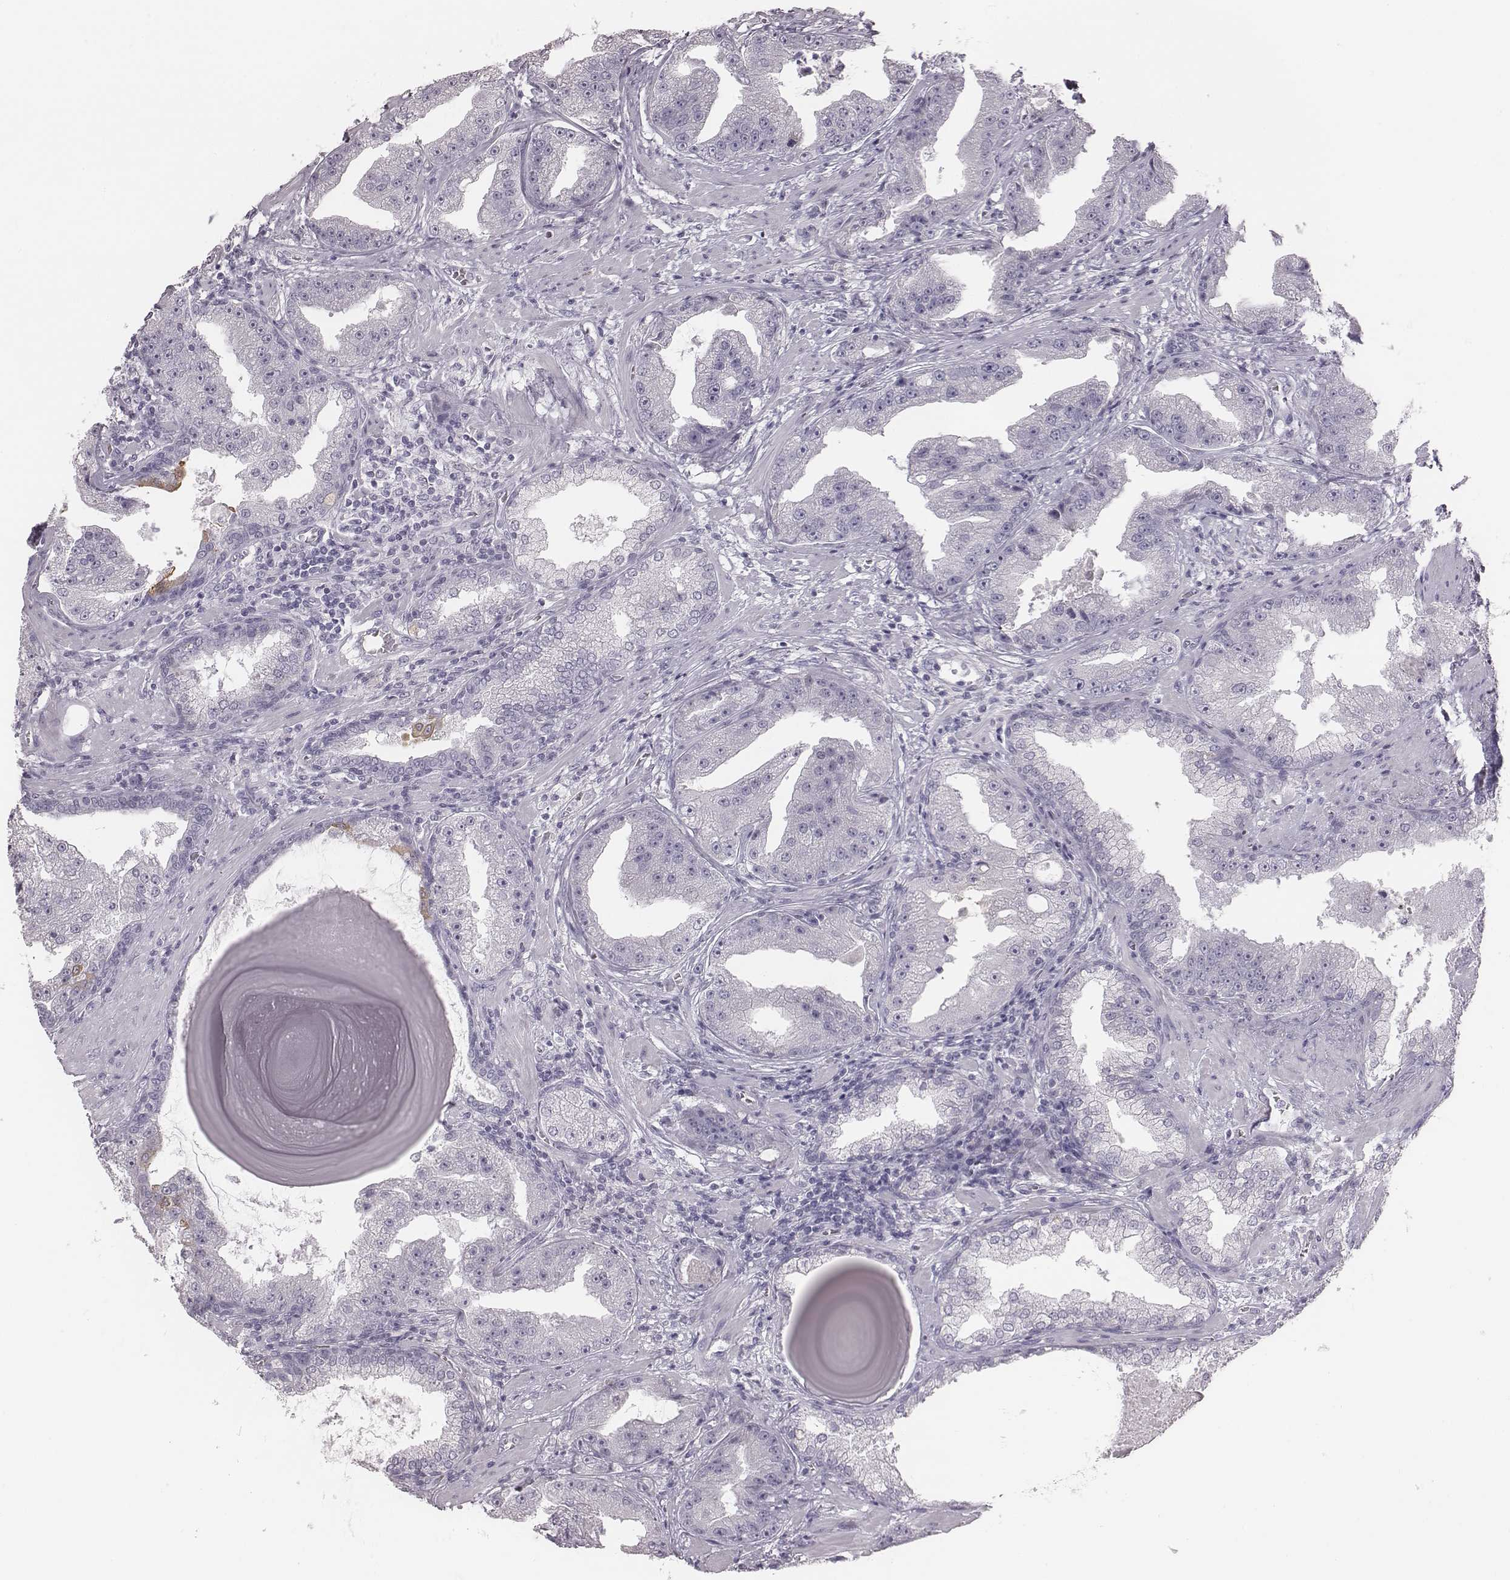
{"staining": {"intensity": "negative", "quantity": "none", "location": "none"}, "tissue": "prostate cancer", "cell_type": "Tumor cells", "image_type": "cancer", "snomed": [{"axis": "morphology", "description": "Adenocarcinoma, Low grade"}, {"axis": "topography", "description": "Prostate"}], "caption": "Immunohistochemistry (IHC) photomicrograph of neoplastic tissue: prostate cancer (low-grade adenocarcinoma) stained with DAB demonstrates no significant protein positivity in tumor cells.", "gene": "C6orf58", "patient": {"sex": "male", "age": 62}}